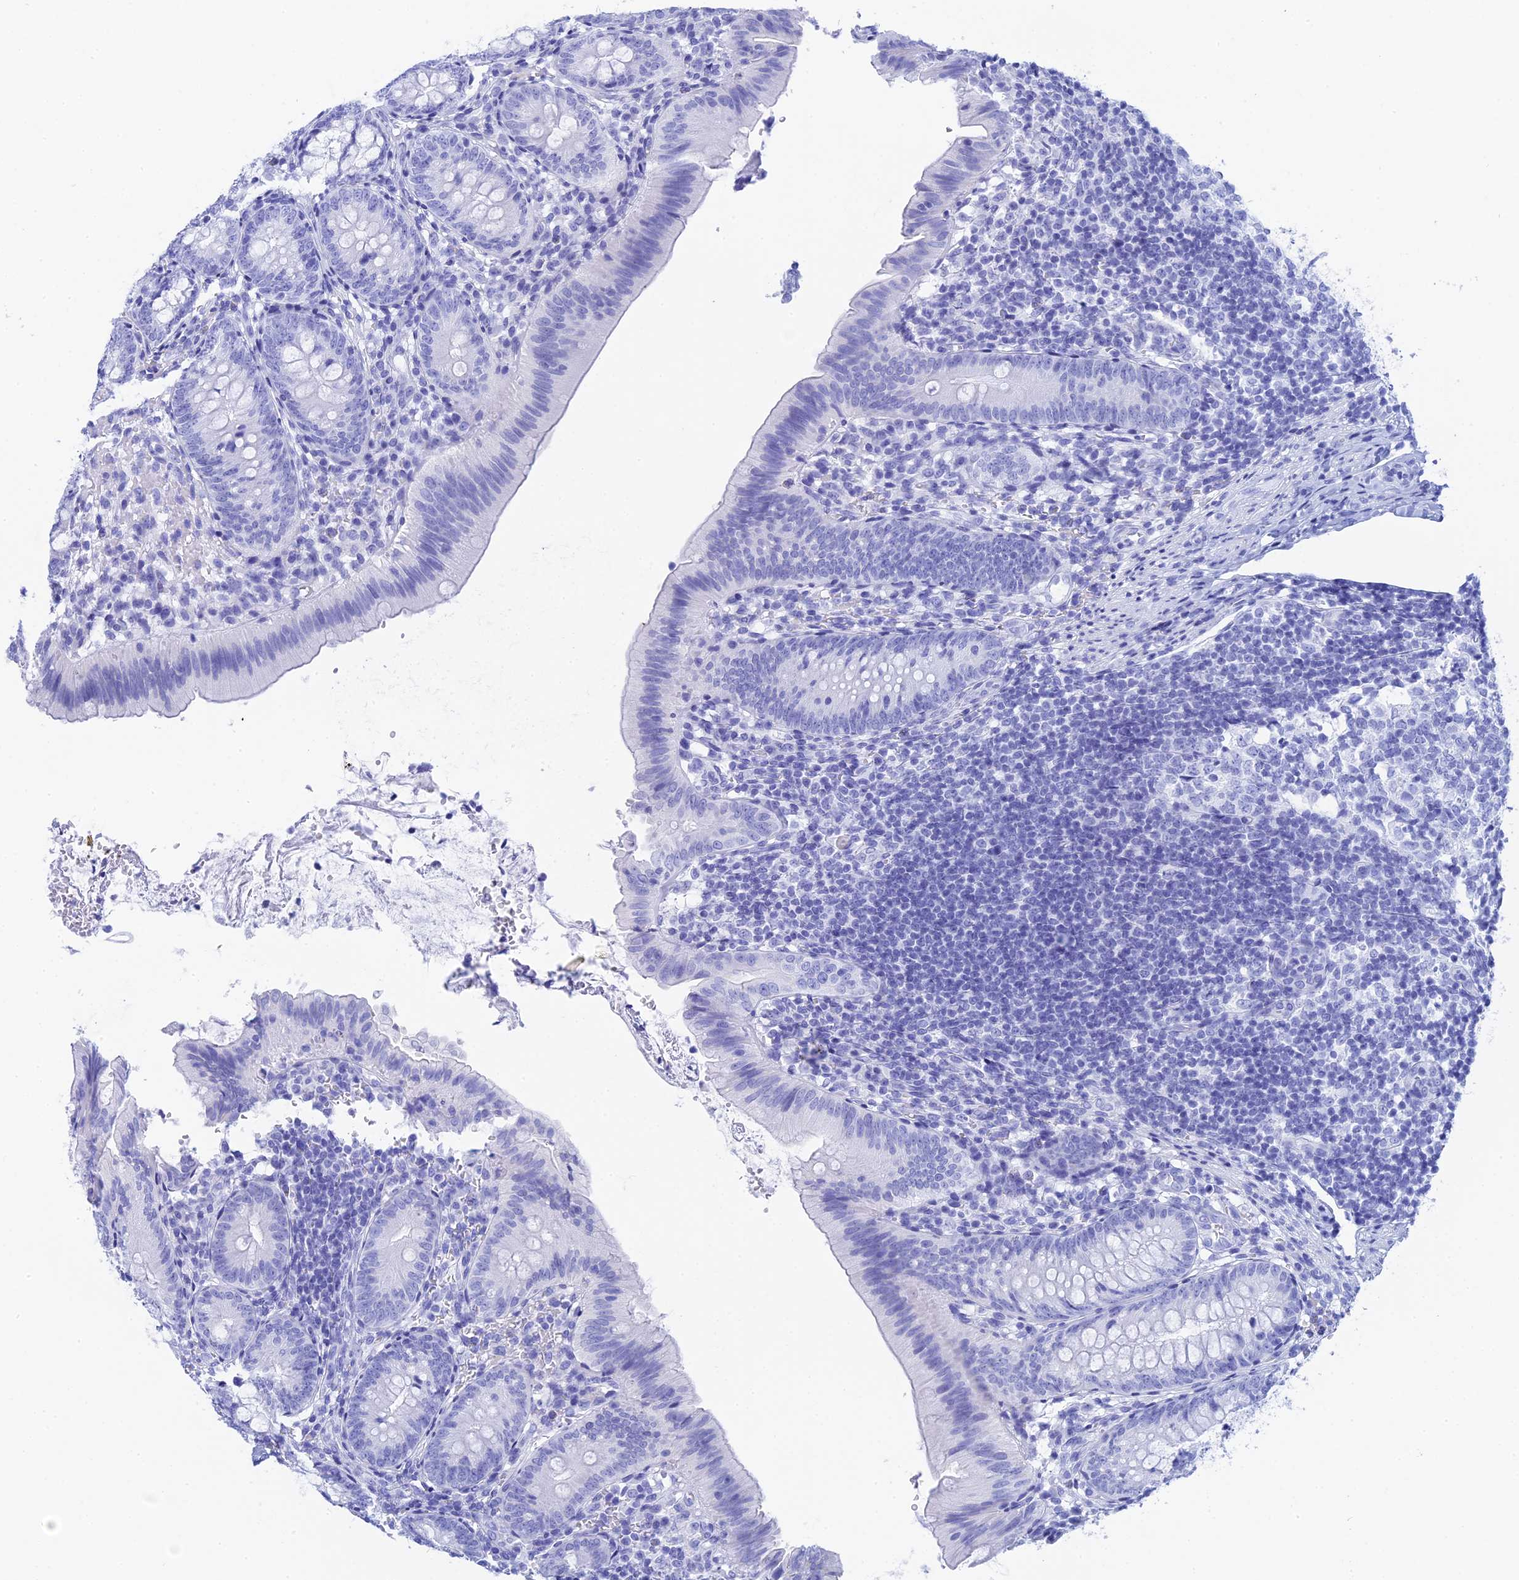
{"staining": {"intensity": "negative", "quantity": "none", "location": "none"}, "tissue": "appendix", "cell_type": "Glandular cells", "image_type": "normal", "snomed": [{"axis": "morphology", "description": "Normal tissue, NOS"}, {"axis": "topography", "description": "Appendix"}], "caption": "Immunohistochemistry (IHC) micrograph of unremarkable human appendix stained for a protein (brown), which exhibits no expression in glandular cells. (DAB (3,3'-diaminobenzidine) immunohistochemistry visualized using brightfield microscopy, high magnification).", "gene": "TEX101", "patient": {"sex": "male", "age": 1}}